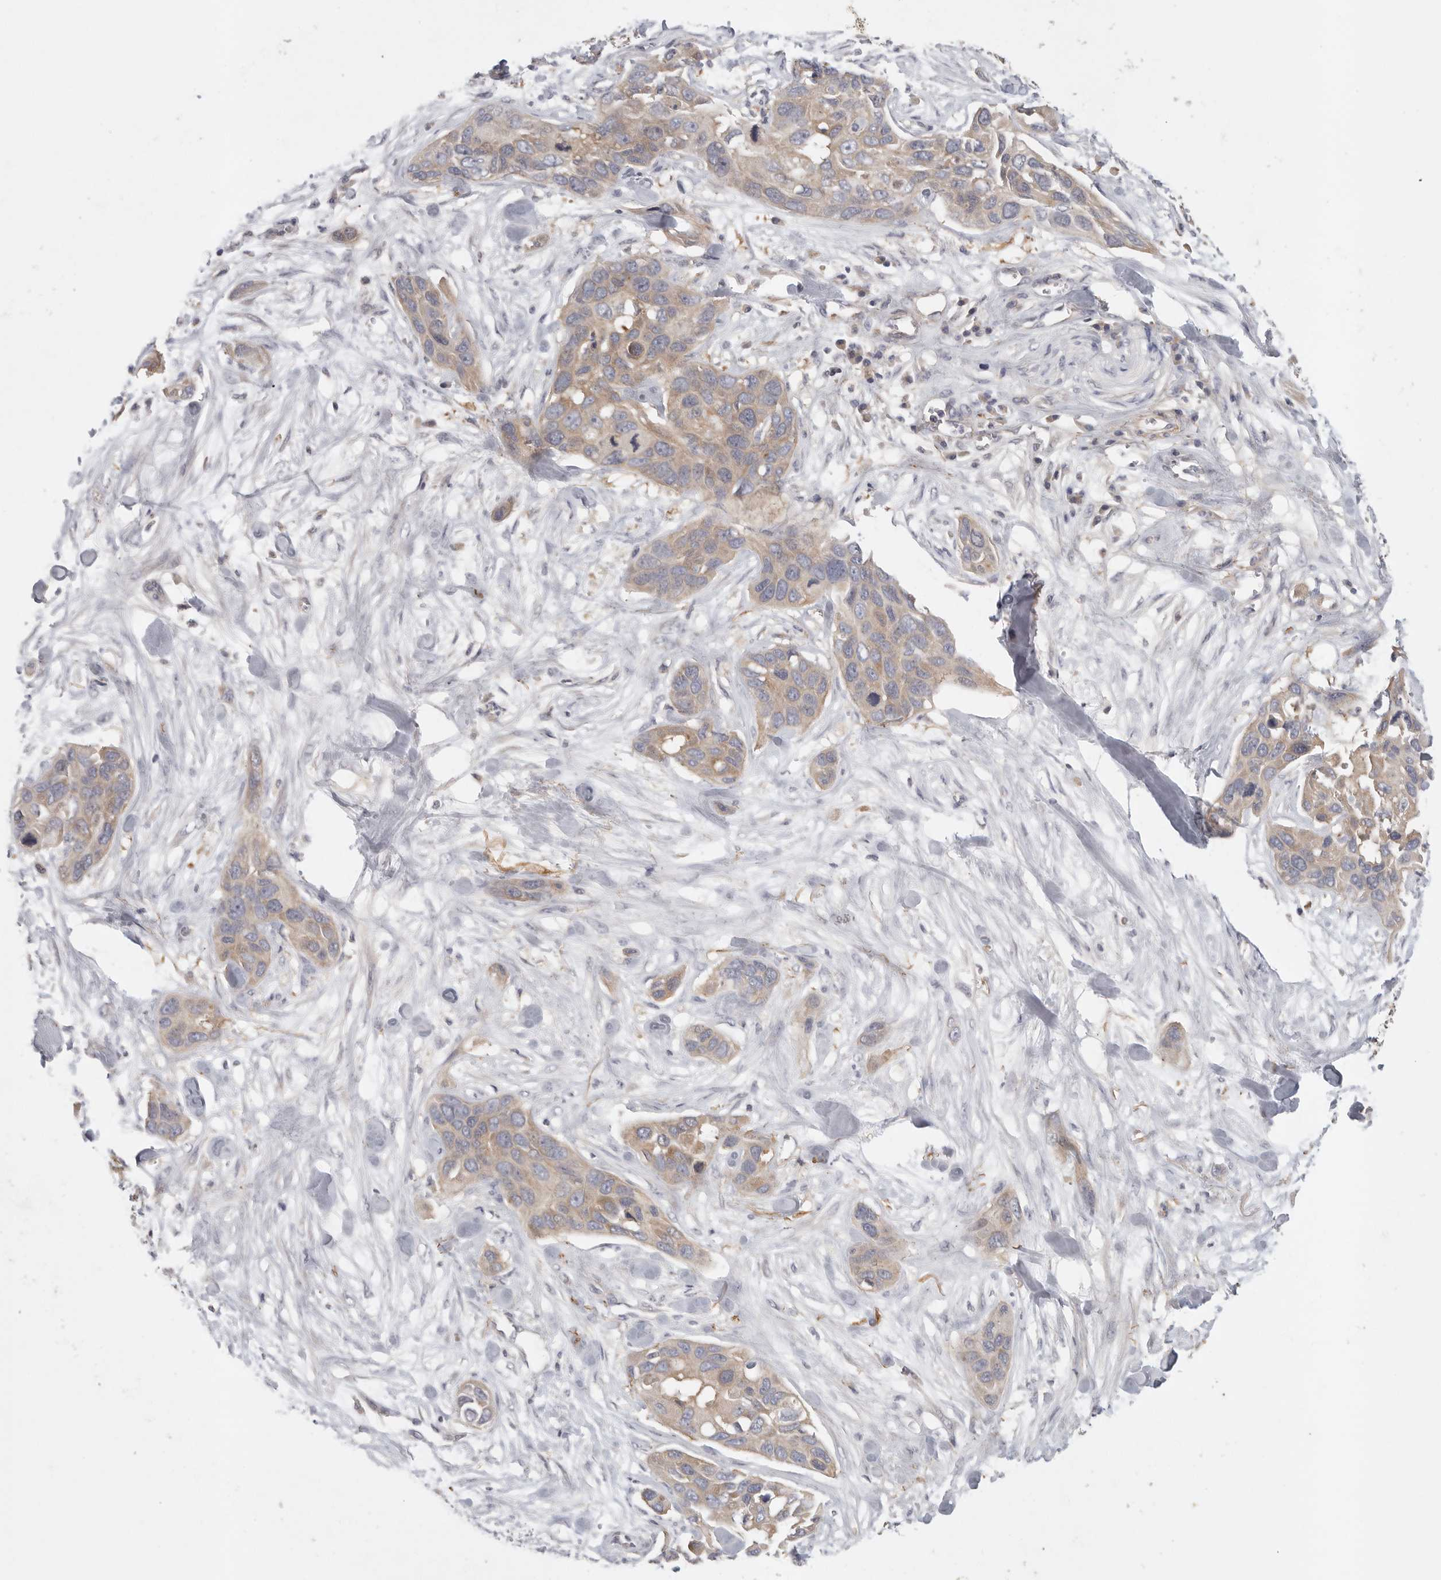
{"staining": {"intensity": "weak", "quantity": ">75%", "location": "cytoplasmic/membranous"}, "tissue": "pancreatic cancer", "cell_type": "Tumor cells", "image_type": "cancer", "snomed": [{"axis": "morphology", "description": "Adenocarcinoma, NOS"}, {"axis": "topography", "description": "Pancreas"}], "caption": "Adenocarcinoma (pancreatic) stained with DAB IHC shows low levels of weak cytoplasmic/membranous positivity in about >75% of tumor cells.", "gene": "CFAP298", "patient": {"sex": "female", "age": 60}}